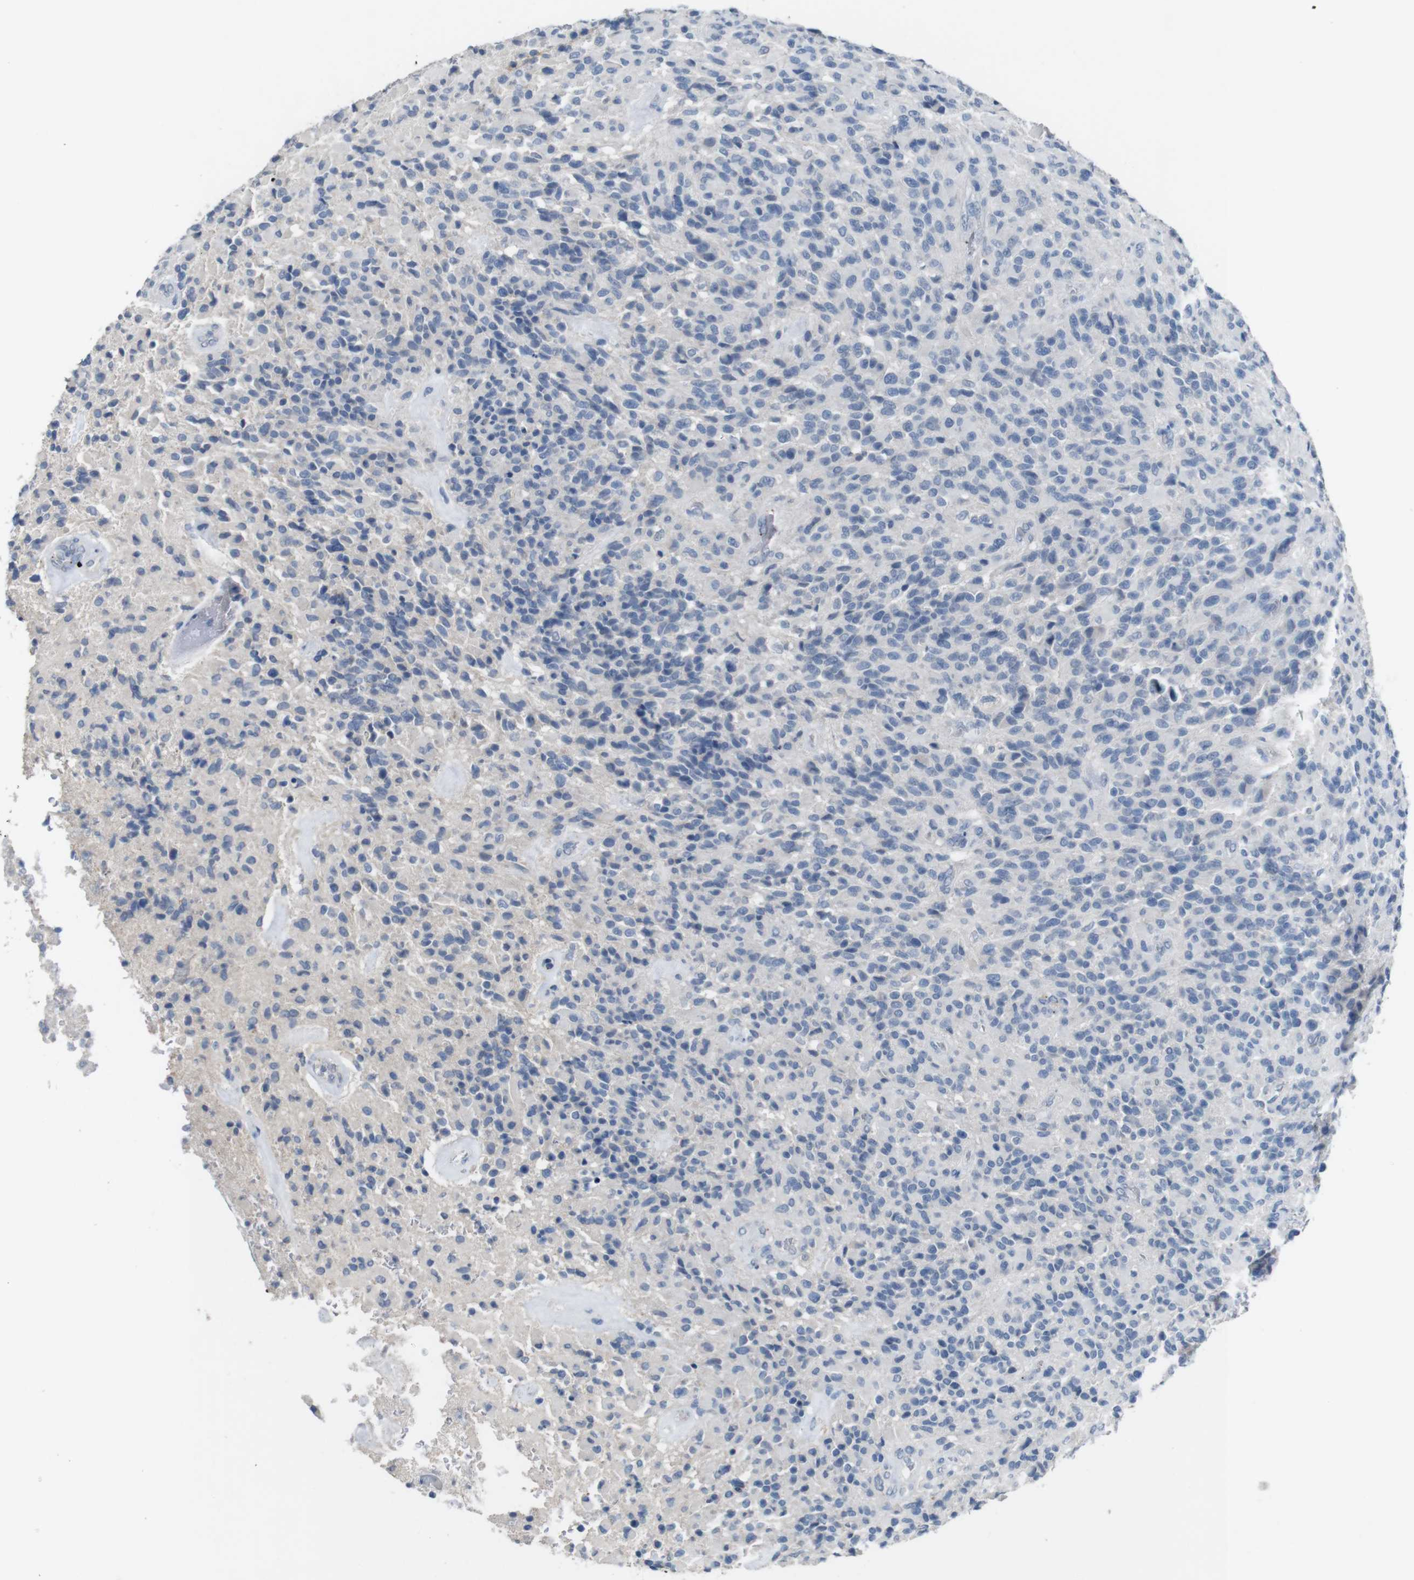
{"staining": {"intensity": "negative", "quantity": "none", "location": "none"}, "tissue": "glioma", "cell_type": "Tumor cells", "image_type": "cancer", "snomed": [{"axis": "morphology", "description": "Glioma, malignant, High grade"}, {"axis": "topography", "description": "Brain"}], "caption": "This is an immunohistochemistry (IHC) photomicrograph of human glioma. There is no expression in tumor cells.", "gene": "SLC2A8", "patient": {"sex": "male", "age": 71}}